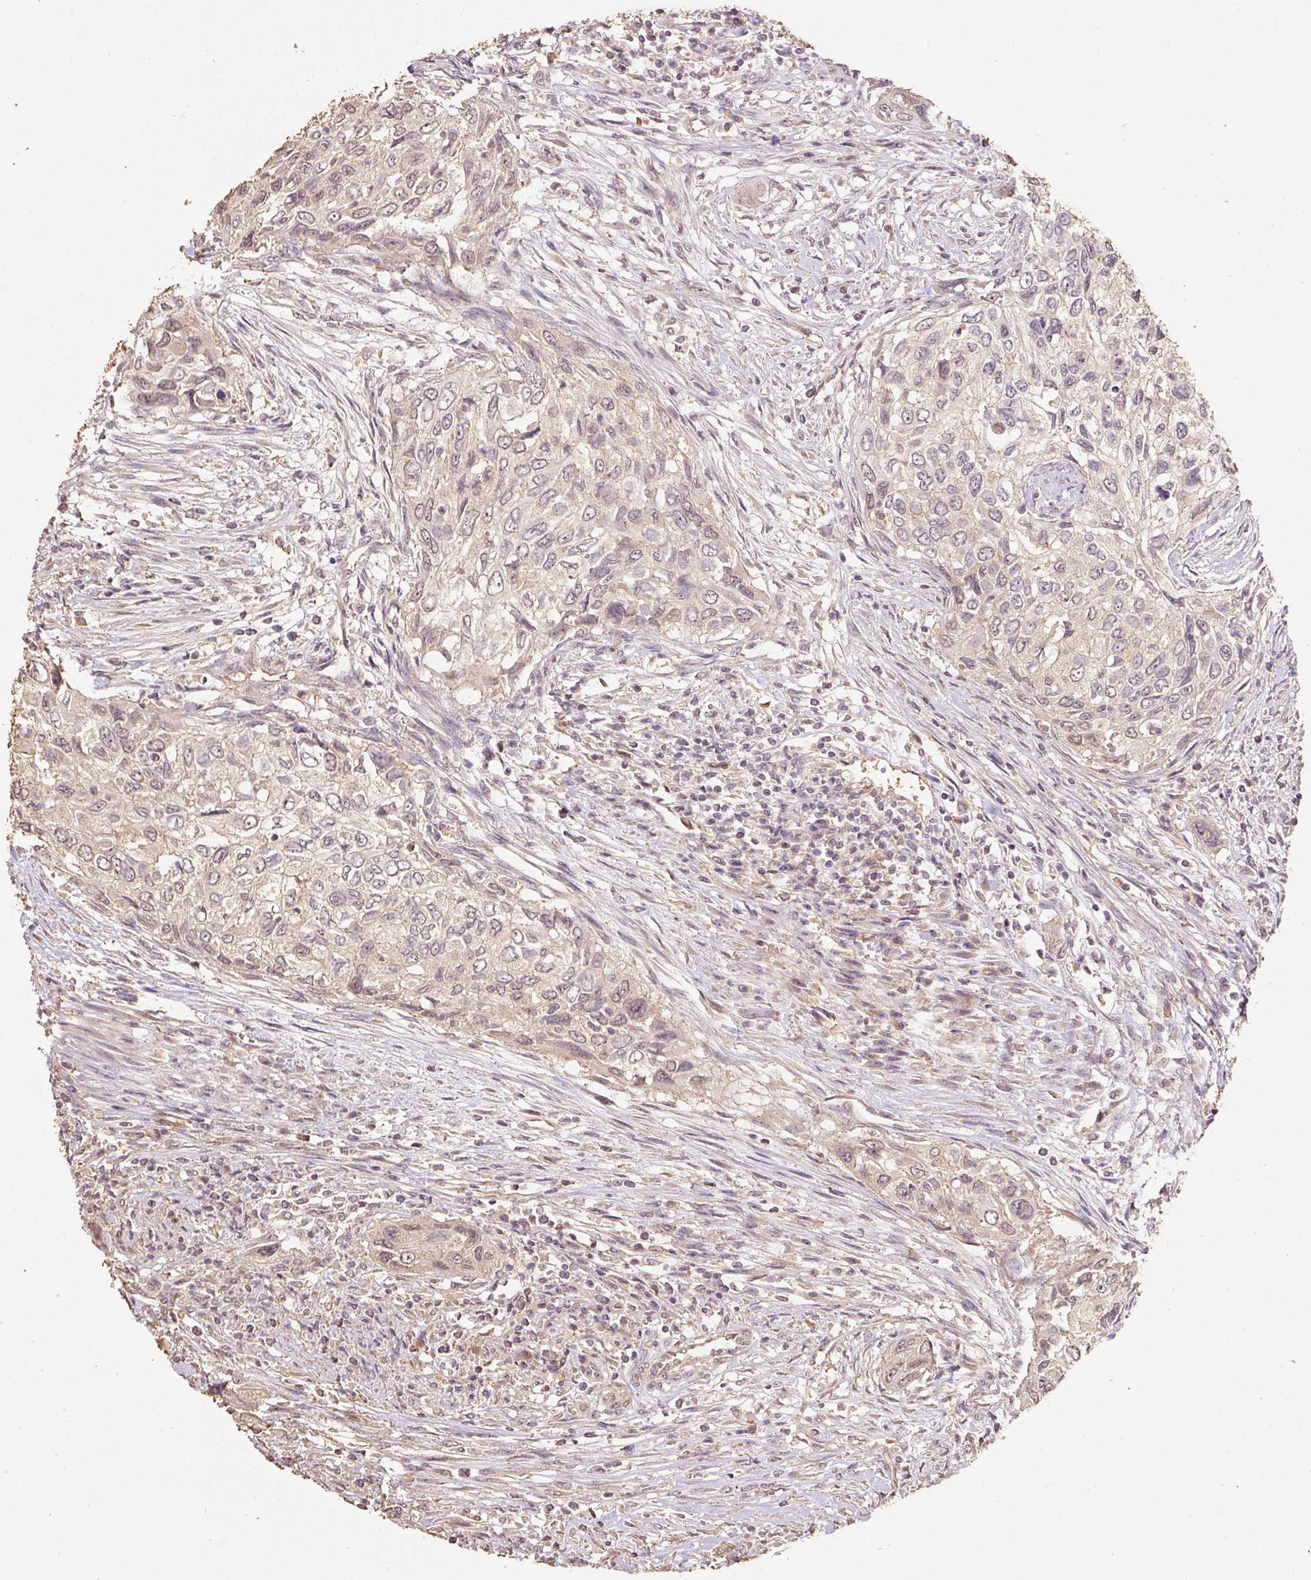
{"staining": {"intensity": "weak", "quantity": "25%-75%", "location": "cytoplasmic/membranous,nuclear"}, "tissue": "urothelial cancer", "cell_type": "Tumor cells", "image_type": "cancer", "snomed": [{"axis": "morphology", "description": "Urothelial carcinoma, High grade"}, {"axis": "topography", "description": "Urinary bladder"}], "caption": "A photomicrograph showing weak cytoplasmic/membranous and nuclear expression in approximately 25%-75% of tumor cells in urothelial carcinoma (high-grade), as visualized by brown immunohistochemical staining.", "gene": "HERC2", "patient": {"sex": "female", "age": 60}}